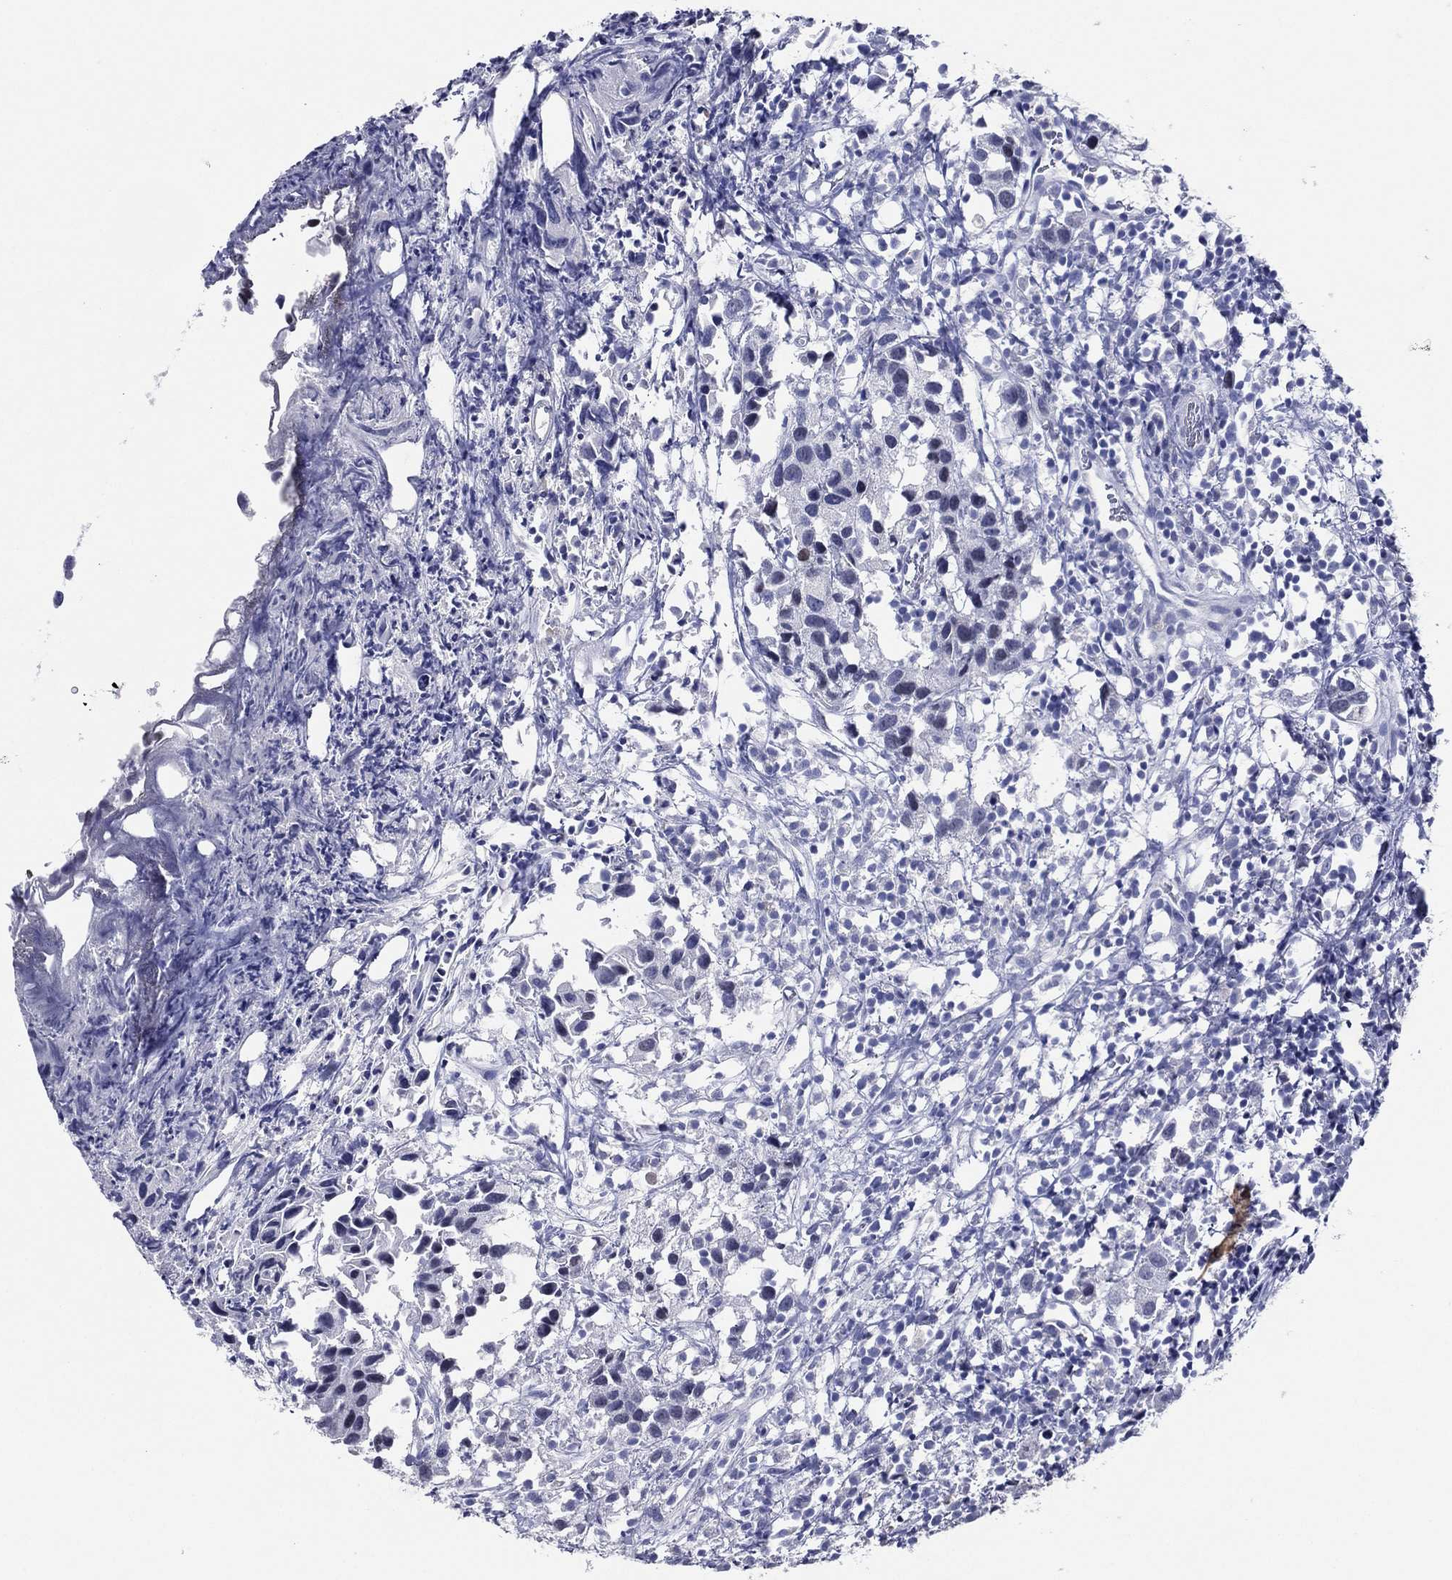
{"staining": {"intensity": "negative", "quantity": "none", "location": "none"}, "tissue": "urothelial cancer", "cell_type": "Tumor cells", "image_type": "cancer", "snomed": [{"axis": "morphology", "description": "Urothelial carcinoma, High grade"}, {"axis": "topography", "description": "Urinary bladder"}], "caption": "The immunohistochemistry (IHC) histopathology image has no significant expression in tumor cells of high-grade urothelial carcinoma tissue. (IHC, brightfield microscopy, high magnification).", "gene": "TFAP2A", "patient": {"sex": "male", "age": 79}}